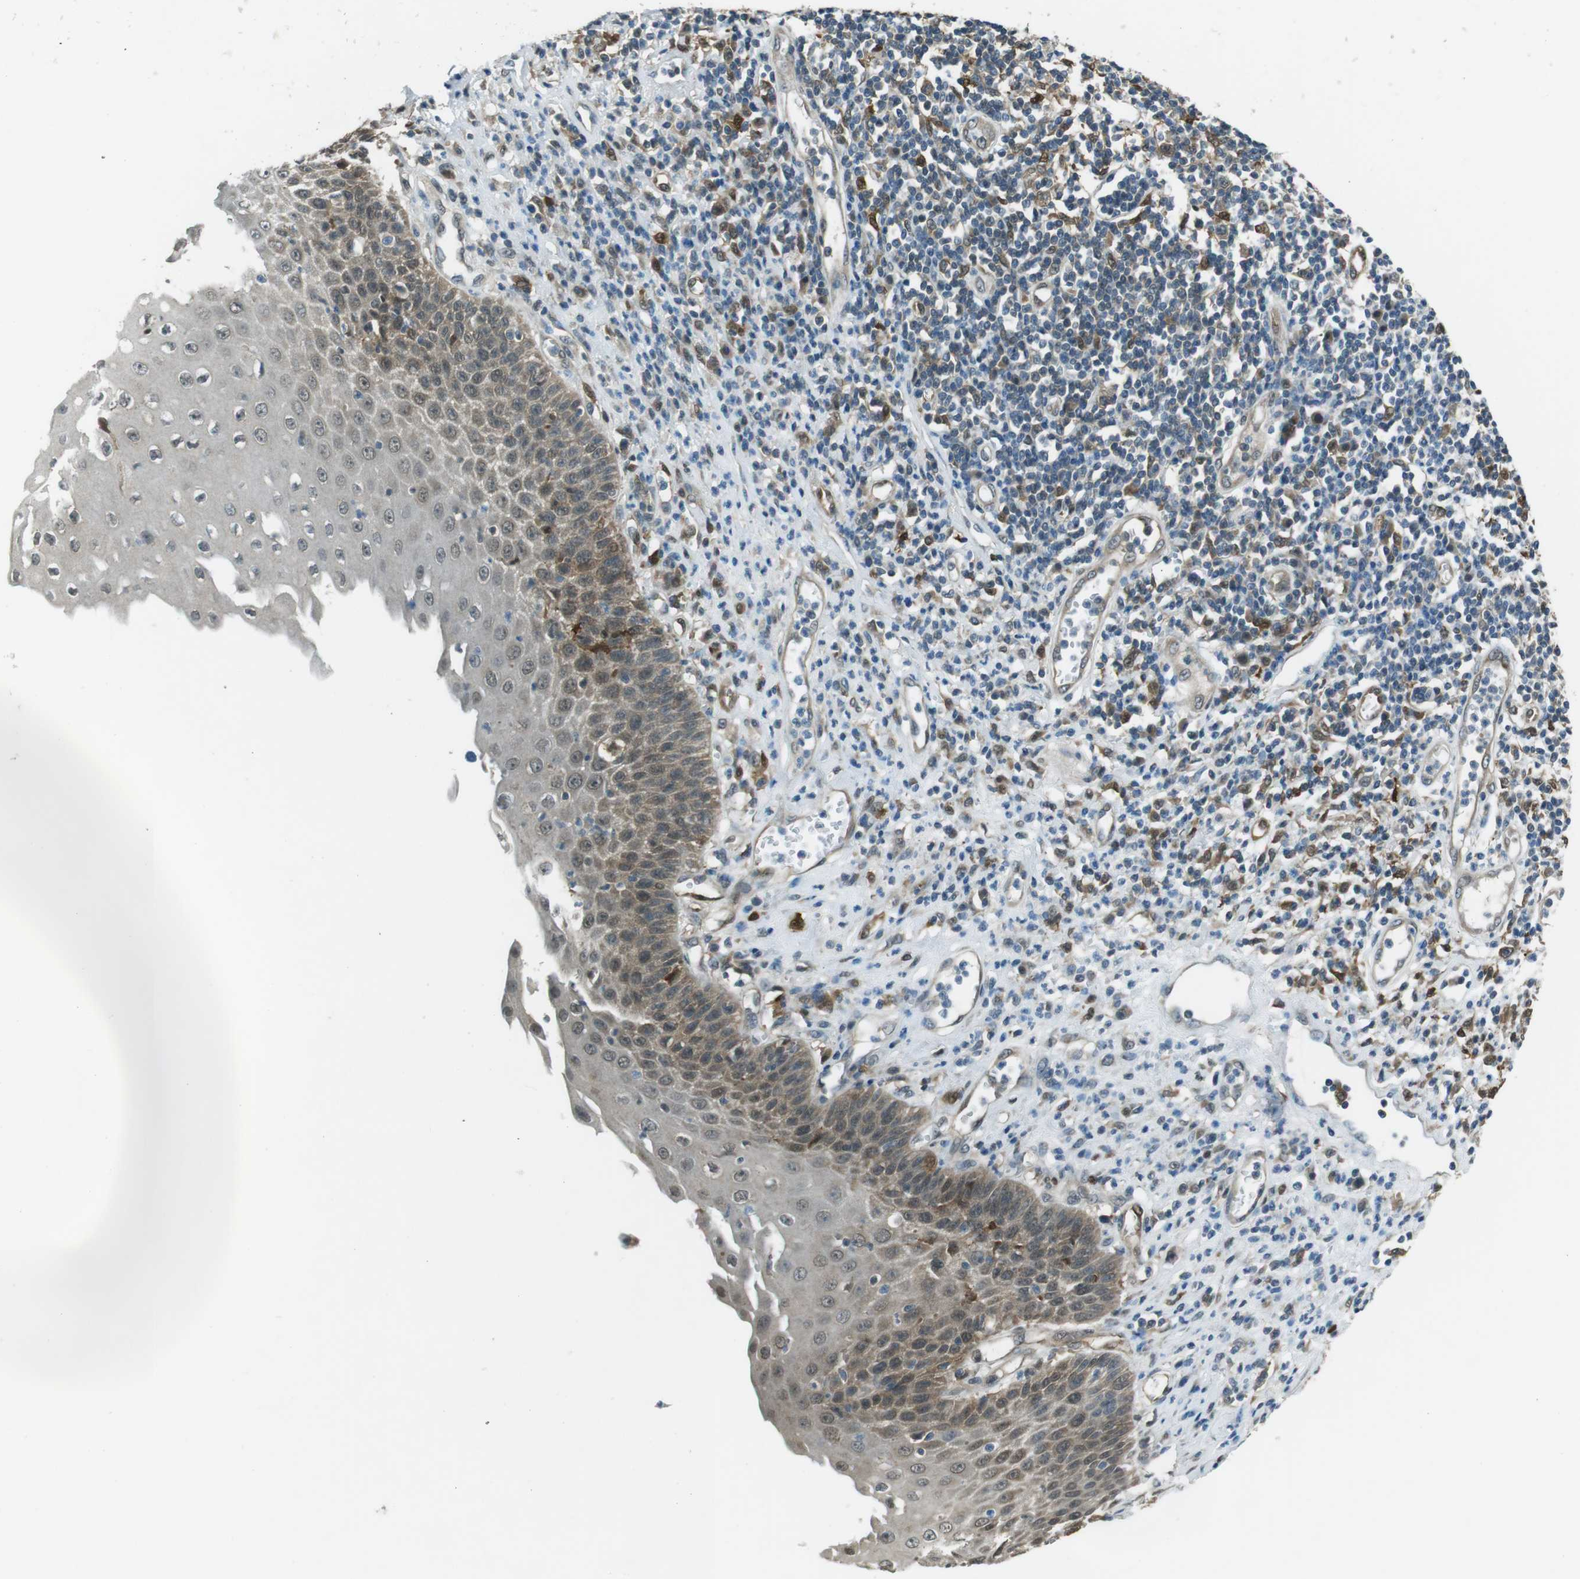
{"staining": {"intensity": "weak", "quantity": "25%-75%", "location": "cytoplasmic/membranous"}, "tissue": "esophagus", "cell_type": "Squamous epithelial cells", "image_type": "normal", "snomed": [{"axis": "morphology", "description": "Normal tissue, NOS"}, {"axis": "morphology", "description": "Squamous cell carcinoma, NOS"}, {"axis": "topography", "description": "Esophagus"}], "caption": "A histopathology image of human esophagus stained for a protein shows weak cytoplasmic/membranous brown staining in squamous epithelial cells. Immunohistochemistry (ihc) stains the protein of interest in brown and the nuclei are stained blue.", "gene": "MFAP3", "patient": {"sex": "male", "age": 65}}